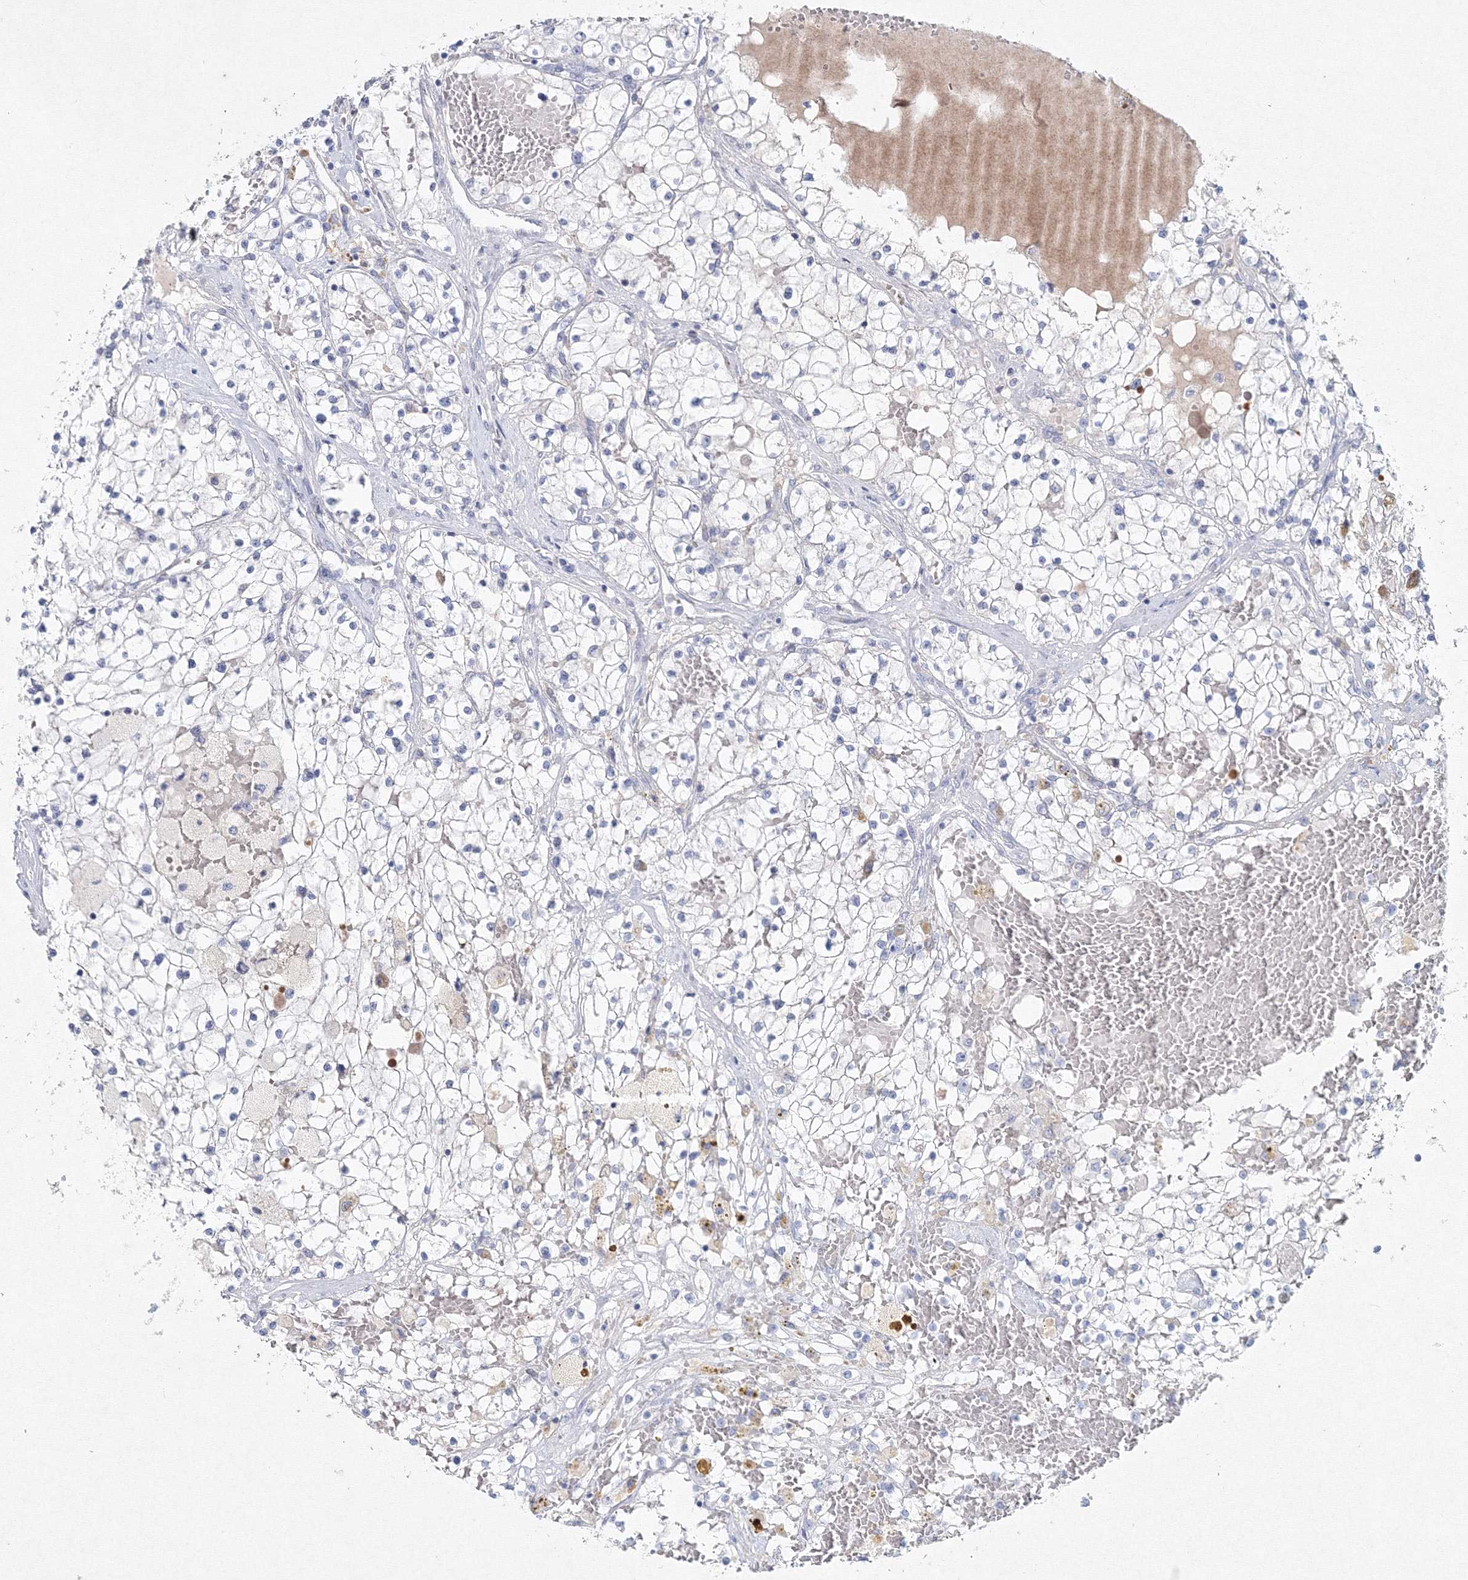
{"staining": {"intensity": "negative", "quantity": "none", "location": "none"}, "tissue": "renal cancer", "cell_type": "Tumor cells", "image_type": "cancer", "snomed": [{"axis": "morphology", "description": "Normal tissue, NOS"}, {"axis": "morphology", "description": "Adenocarcinoma, NOS"}, {"axis": "topography", "description": "Kidney"}], "caption": "This is a micrograph of immunohistochemistry (IHC) staining of renal cancer (adenocarcinoma), which shows no staining in tumor cells.", "gene": "GCKR", "patient": {"sex": "male", "age": 68}}